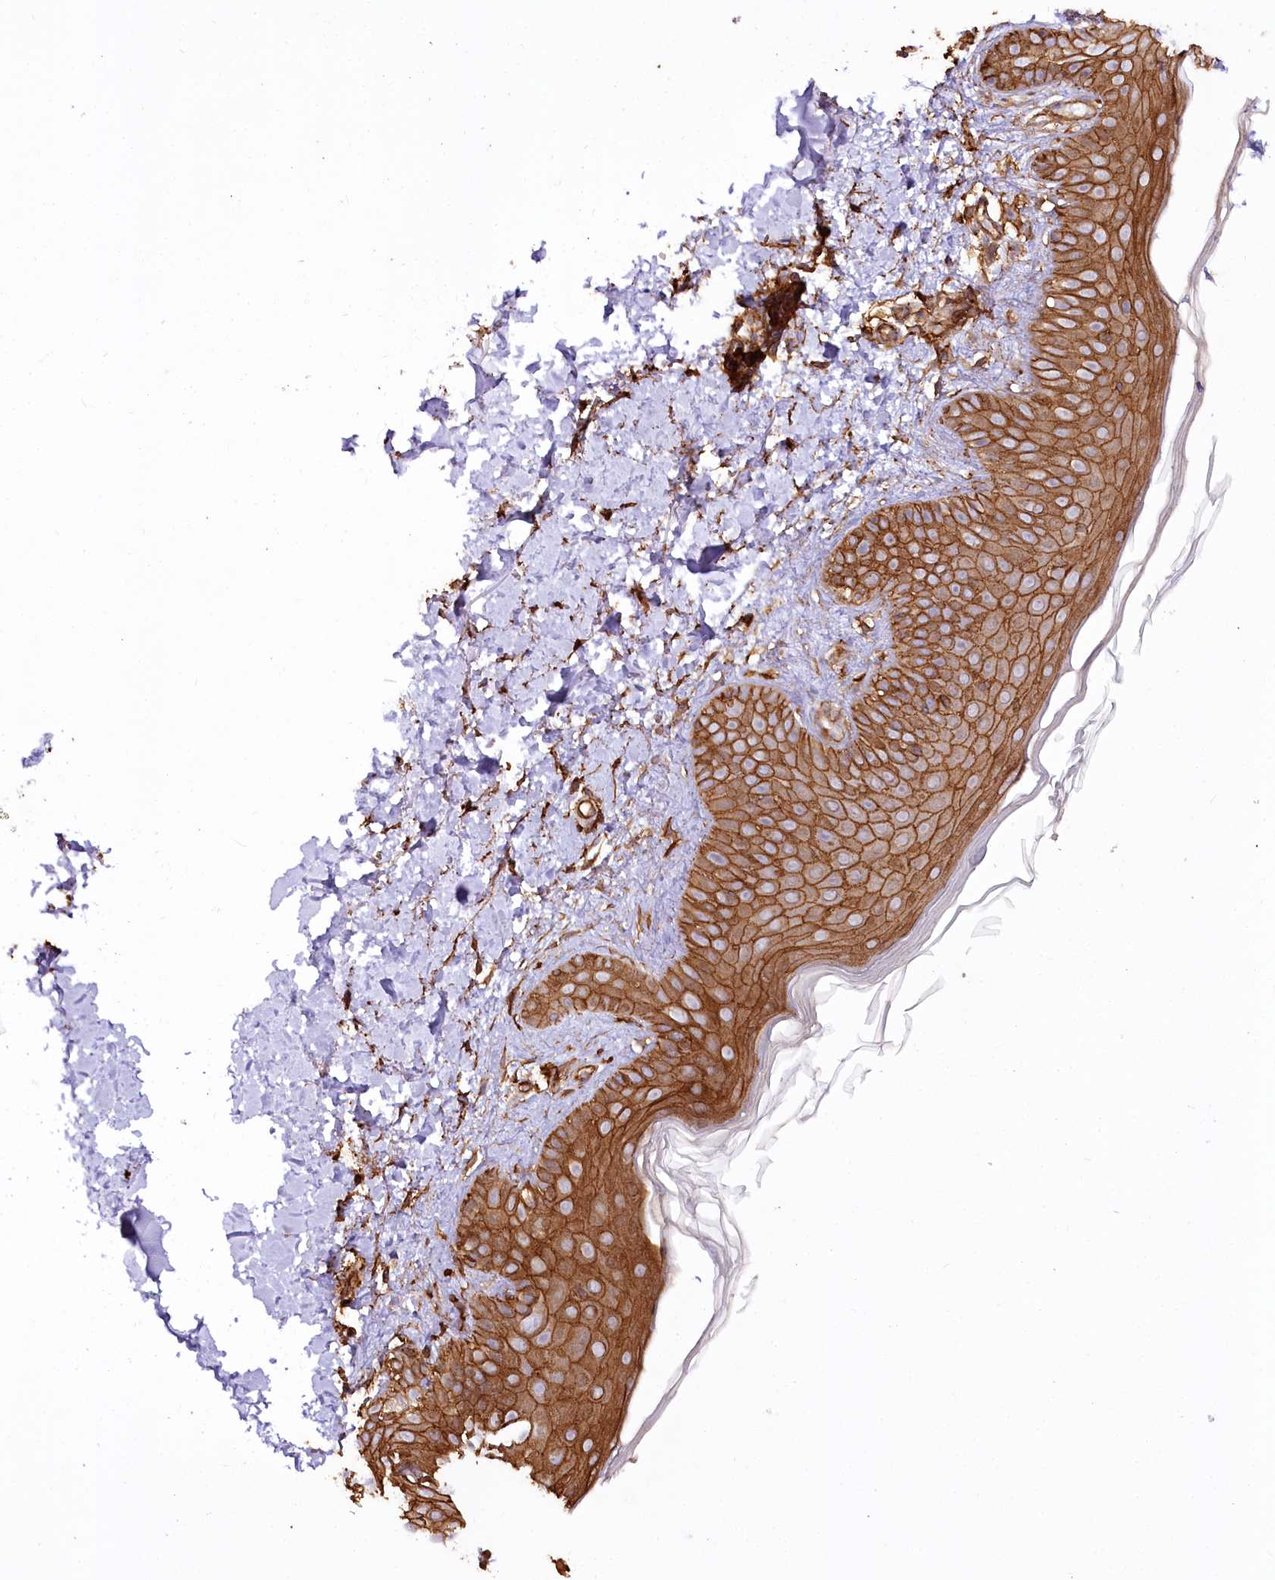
{"staining": {"intensity": "moderate", "quantity": ">75%", "location": "cytoplasmic/membranous"}, "tissue": "skin", "cell_type": "Fibroblasts", "image_type": "normal", "snomed": [{"axis": "morphology", "description": "Normal tissue, NOS"}, {"axis": "topography", "description": "Skin"}], "caption": "Immunohistochemistry (DAB) staining of benign human skin exhibits moderate cytoplasmic/membranous protein positivity in approximately >75% of fibroblasts.", "gene": "SYNPO2", "patient": {"sex": "male", "age": 52}}